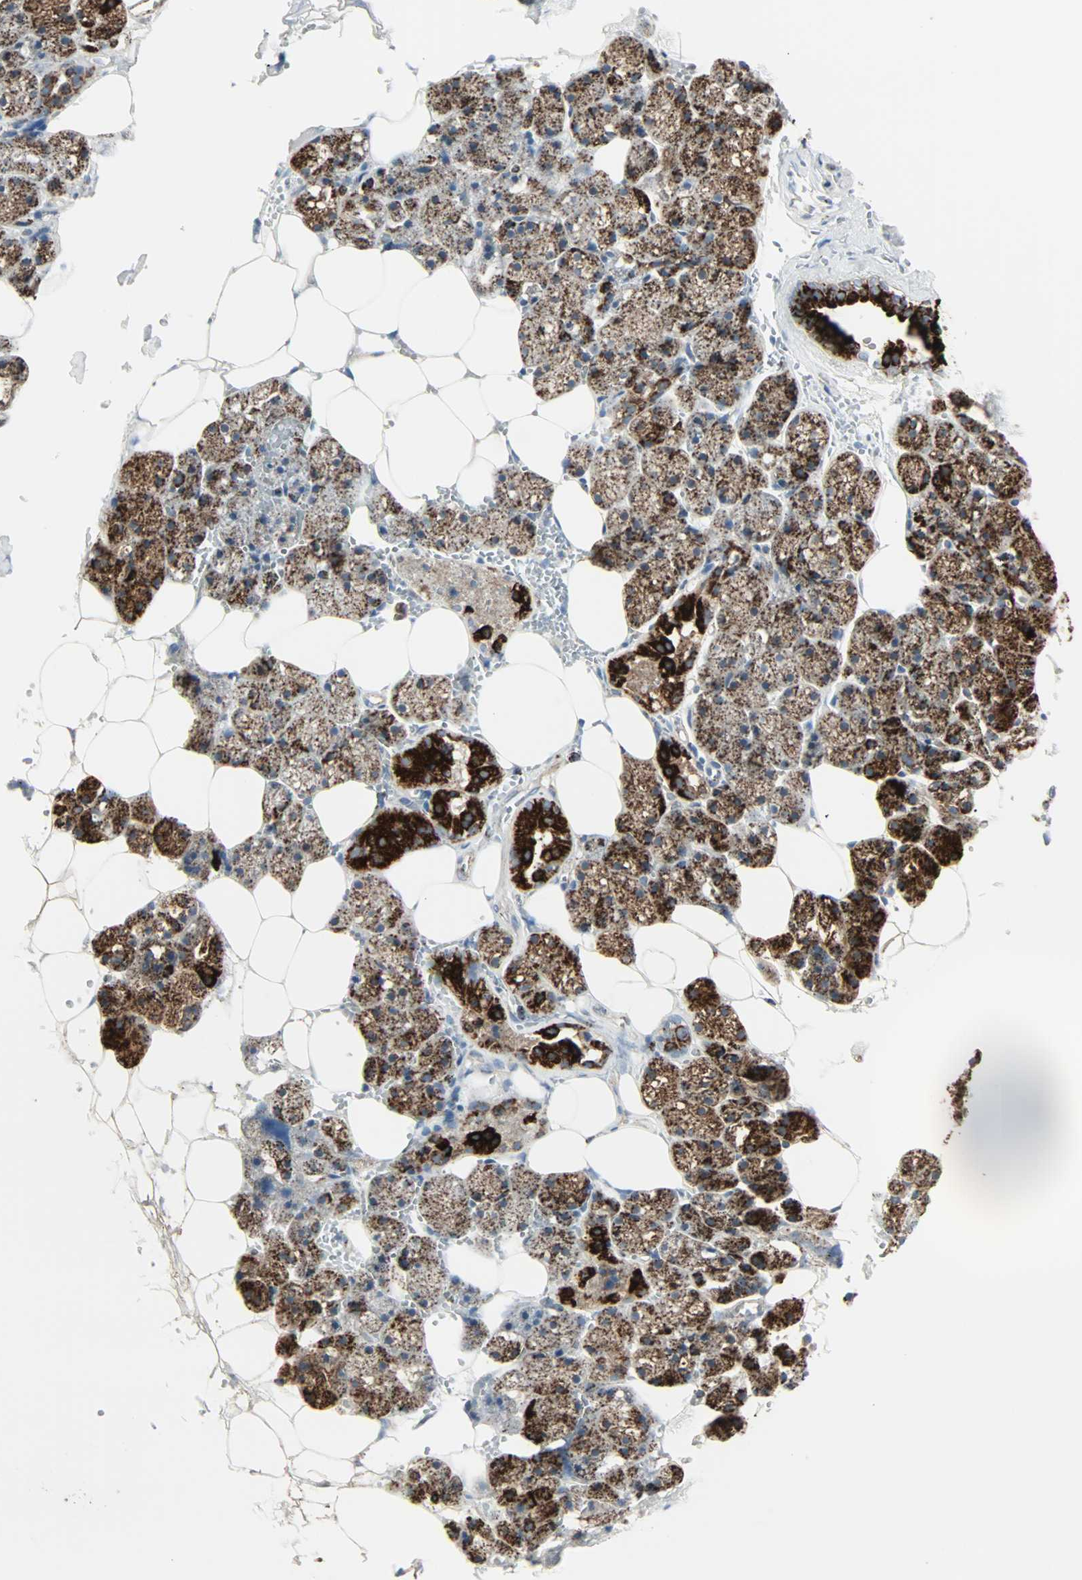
{"staining": {"intensity": "strong", "quantity": ">75%", "location": "cytoplasmic/membranous"}, "tissue": "salivary gland", "cell_type": "Glandular cells", "image_type": "normal", "snomed": [{"axis": "morphology", "description": "Normal tissue, NOS"}, {"axis": "topography", "description": "Salivary gland"}], "caption": "IHC histopathology image of normal salivary gland: human salivary gland stained using immunohistochemistry (IHC) displays high levels of strong protein expression localized specifically in the cytoplasmic/membranous of glandular cells, appearing as a cytoplasmic/membranous brown color.", "gene": "IDH2", "patient": {"sex": "male", "age": 62}}